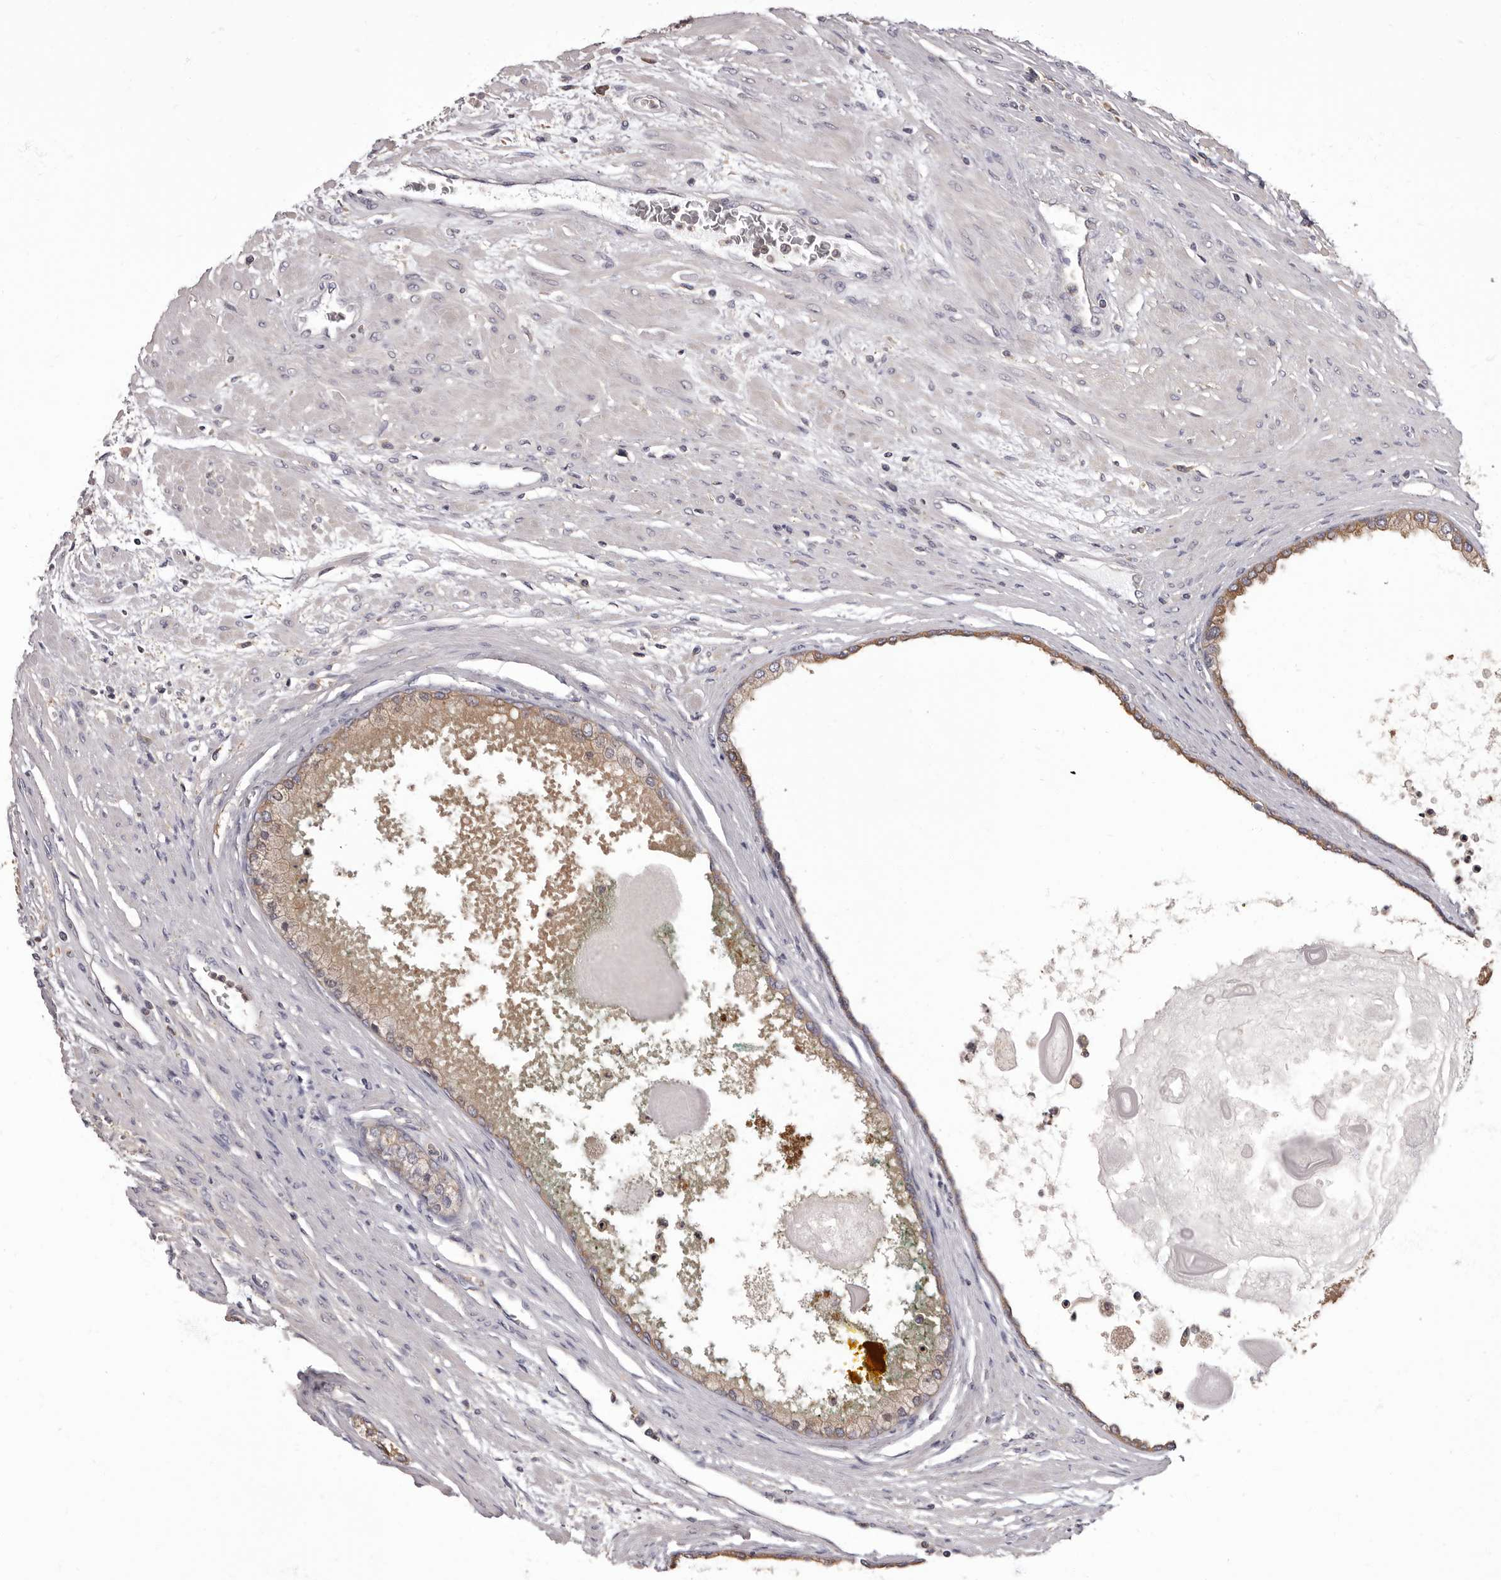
{"staining": {"intensity": "moderate", "quantity": ">75%", "location": "cytoplasmic/membranous"}, "tissue": "prostate cancer", "cell_type": "Tumor cells", "image_type": "cancer", "snomed": [{"axis": "morphology", "description": "Normal tissue, NOS"}, {"axis": "morphology", "description": "Adenocarcinoma, Low grade"}, {"axis": "topography", "description": "Prostate"}, {"axis": "topography", "description": "Peripheral nerve tissue"}], "caption": "An IHC image of tumor tissue is shown. Protein staining in brown shows moderate cytoplasmic/membranous positivity in prostate cancer within tumor cells.", "gene": "APEH", "patient": {"sex": "male", "age": 71}}